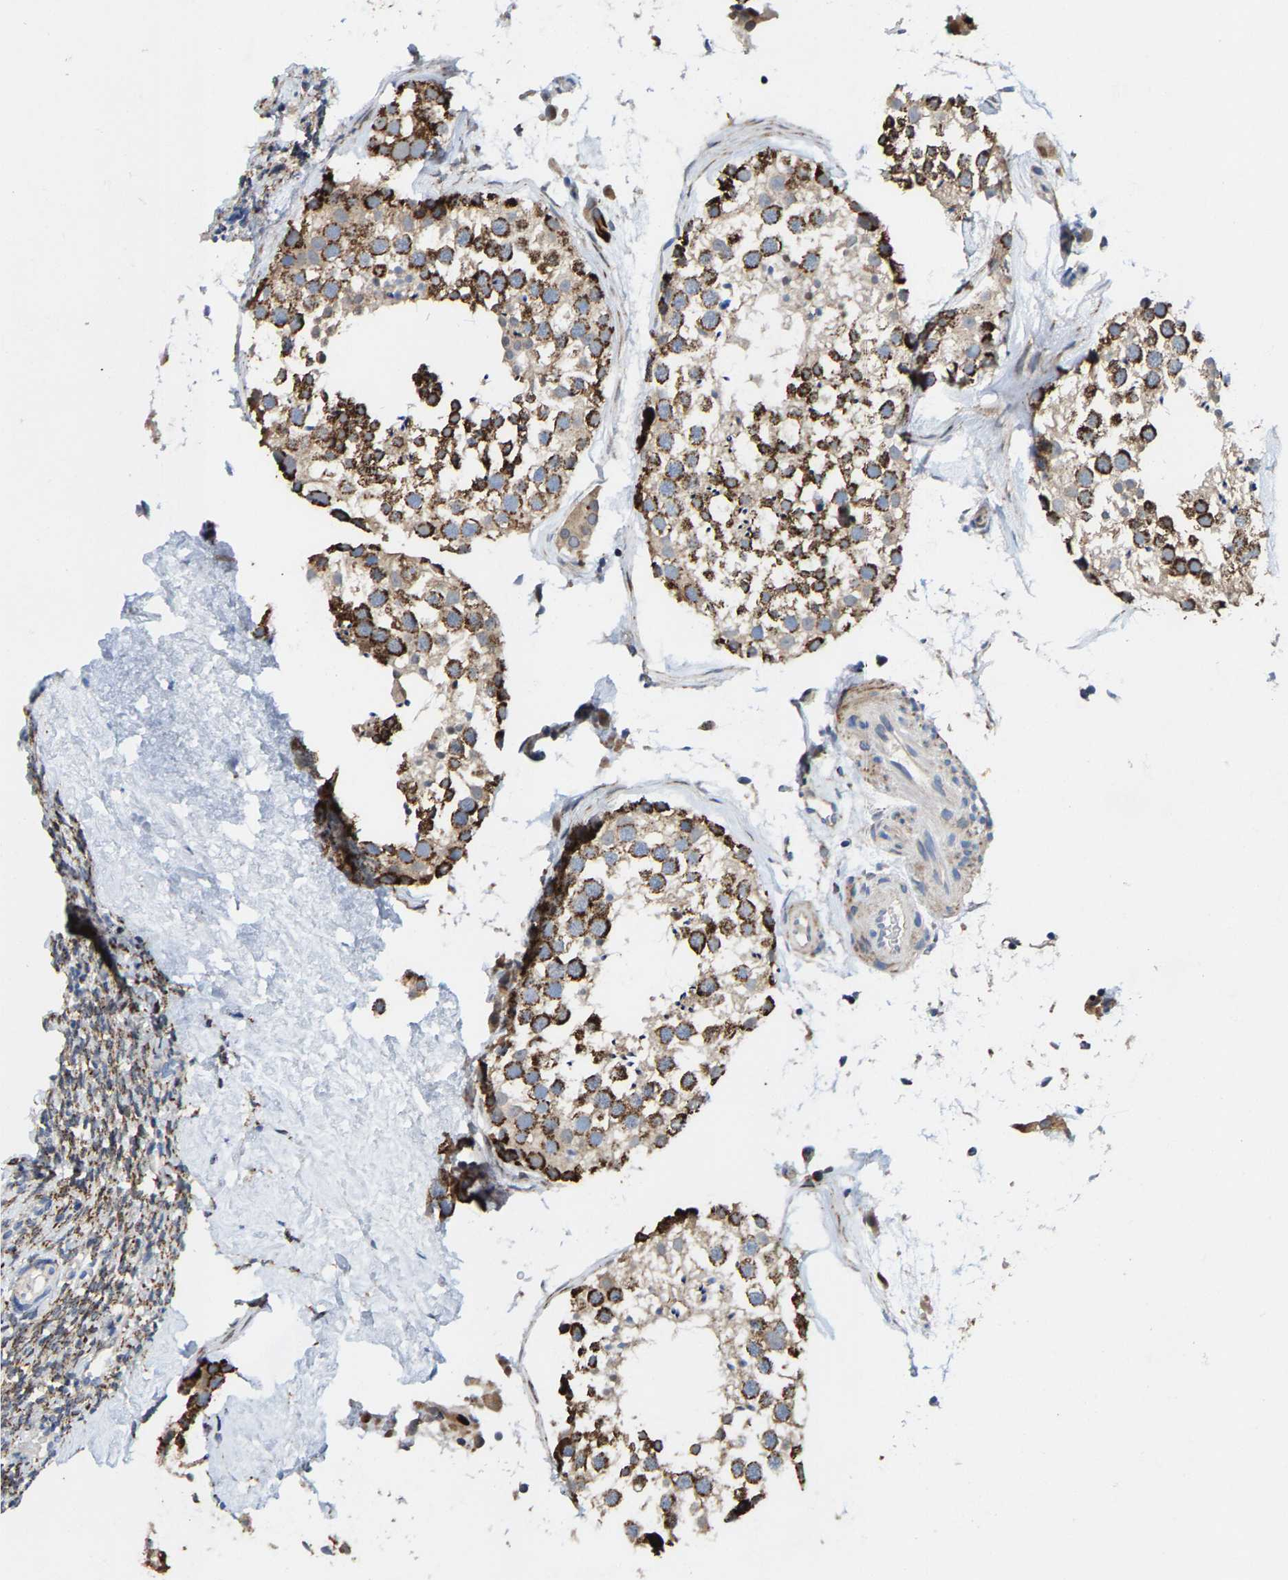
{"staining": {"intensity": "strong", "quantity": ">75%", "location": "cytoplasmic/membranous"}, "tissue": "testis", "cell_type": "Cells in seminiferous ducts", "image_type": "normal", "snomed": [{"axis": "morphology", "description": "Normal tissue, NOS"}, {"axis": "topography", "description": "Testis"}], "caption": "High-magnification brightfield microscopy of benign testis stained with DAB (brown) and counterstained with hematoxylin (blue). cells in seminiferous ducts exhibit strong cytoplasmic/membranous expression is present in about>75% of cells.", "gene": "TDRKH", "patient": {"sex": "male", "age": 46}}